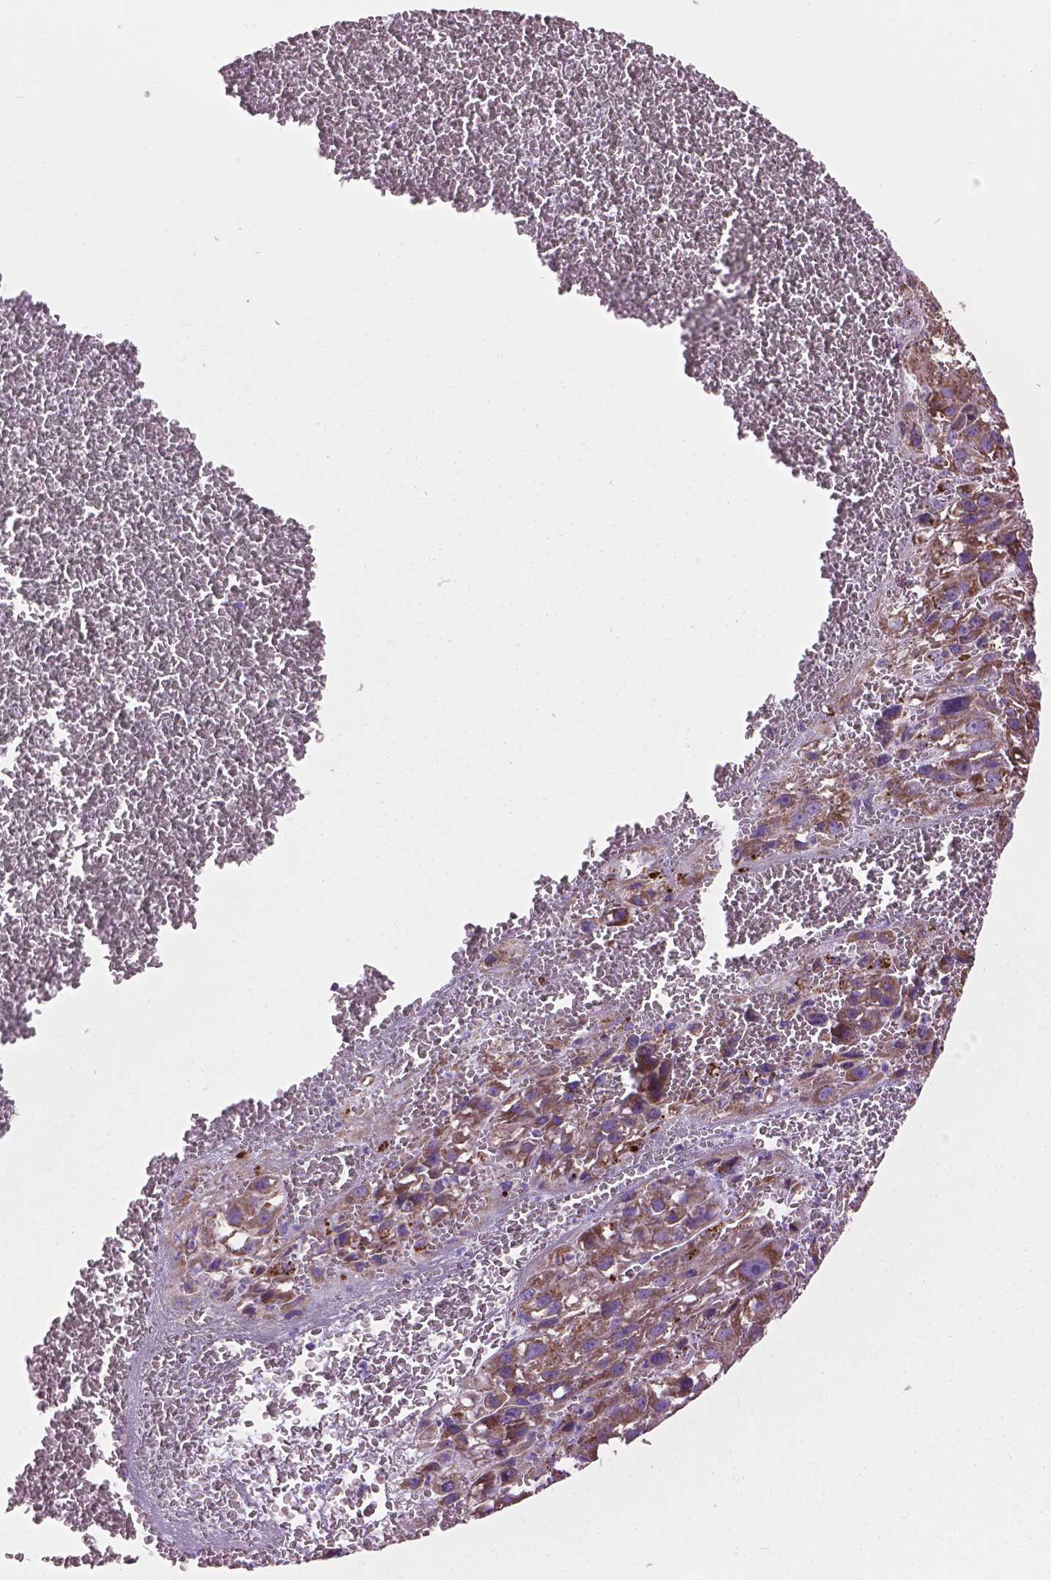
{"staining": {"intensity": "moderate", "quantity": ">75%", "location": "cytoplasmic/membranous"}, "tissue": "liver cancer", "cell_type": "Tumor cells", "image_type": "cancer", "snomed": [{"axis": "morphology", "description": "Carcinoma, Hepatocellular, NOS"}, {"axis": "topography", "description": "Liver"}], "caption": "Liver cancer tissue reveals moderate cytoplasmic/membranous expression in about >75% of tumor cells", "gene": "VDAC1", "patient": {"sex": "female", "age": 70}}